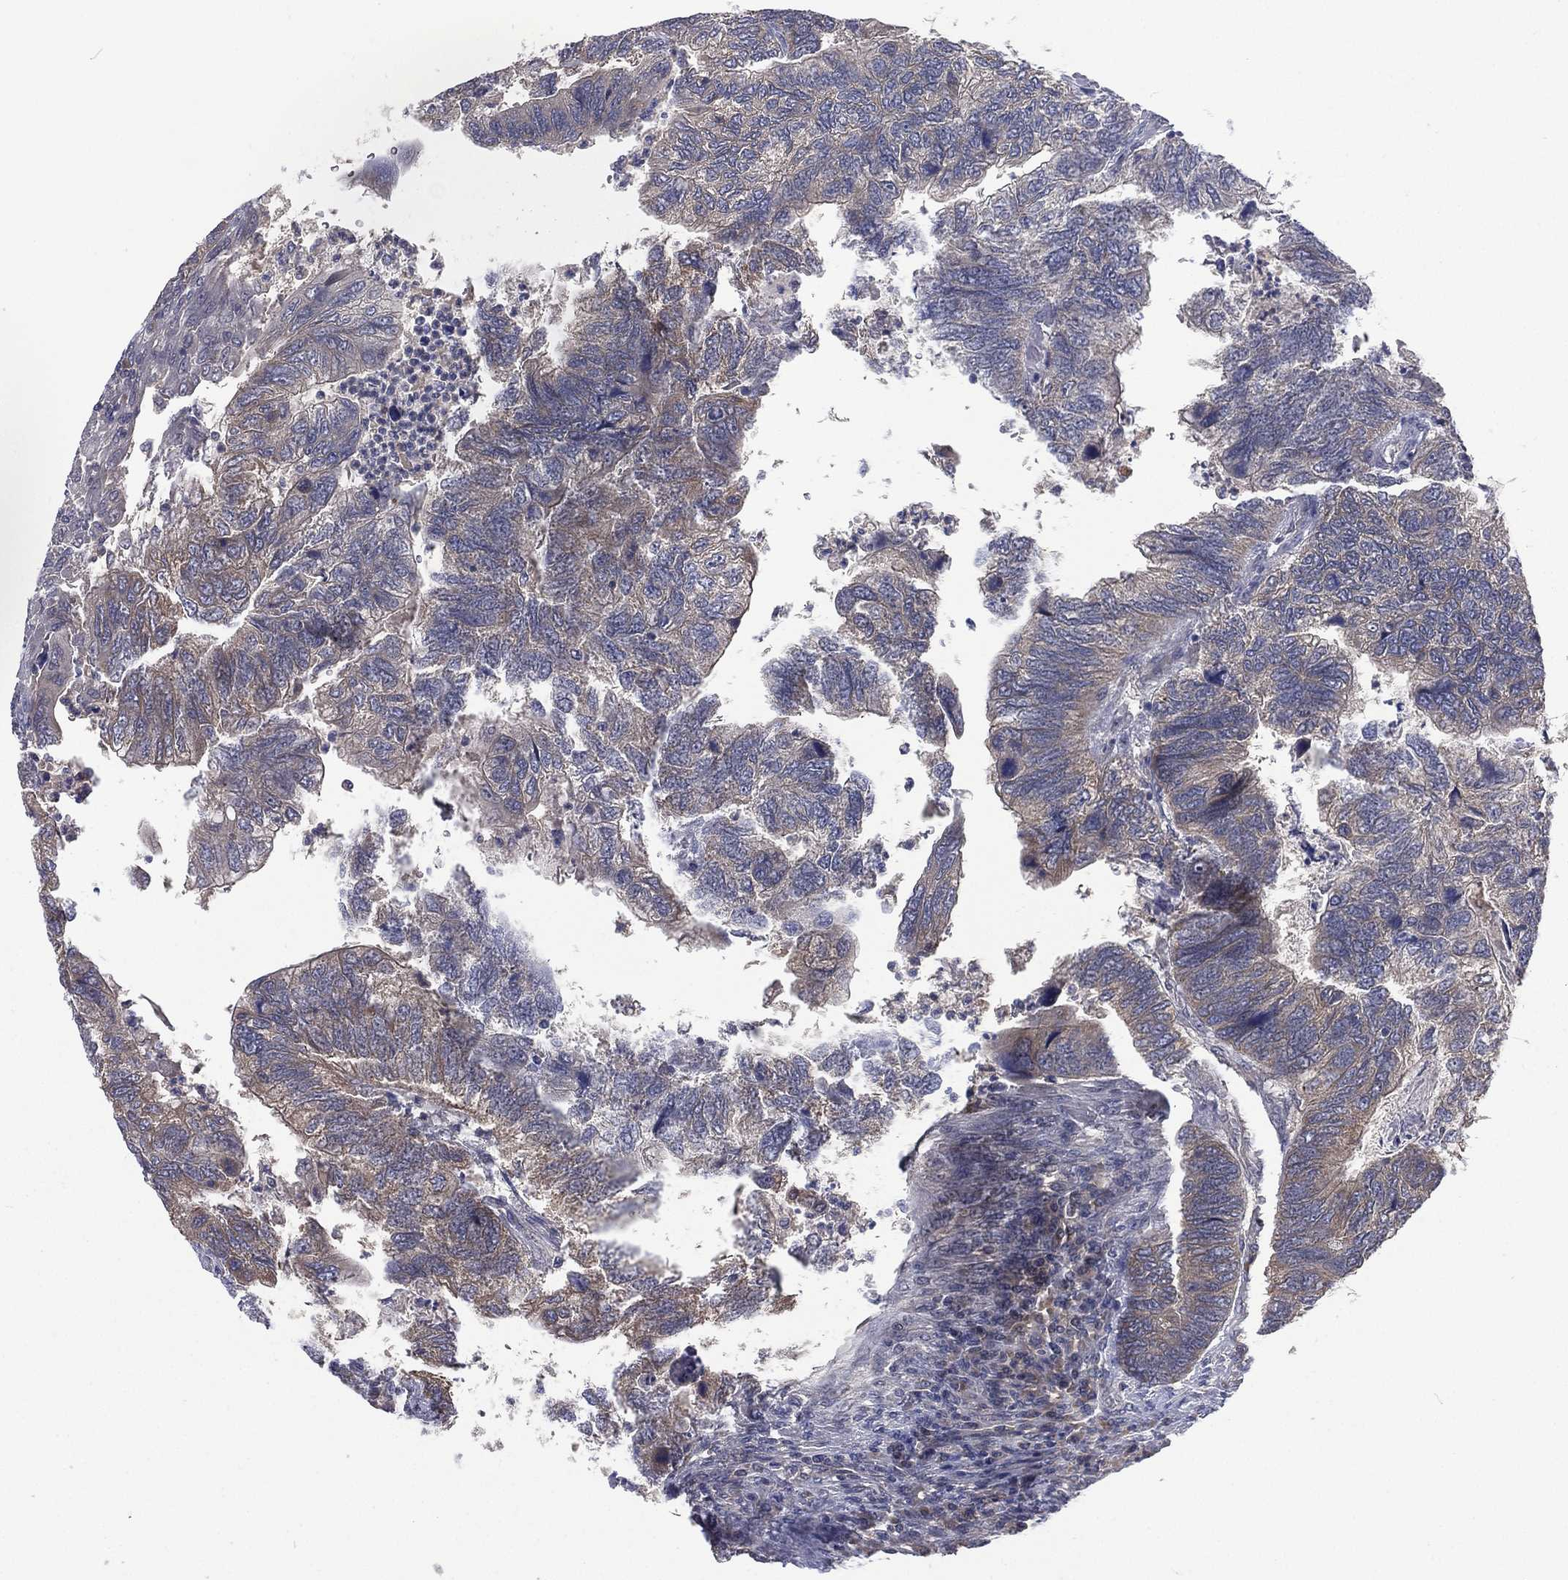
{"staining": {"intensity": "negative", "quantity": "none", "location": "none"}, "tissue": "colorectal cancer", "cell_type": "Tumor cells", "image_type": "cancer", "snomed": [{"axis": "morphology", "description": "Adenocarcinoma, NOS"}, {"axis": "topography", "description": "Colon"}], "caption": "An immunohistochemistry photomicrograph of colorectal adenocarcinoma is shown. There is no staining in tumor cells of colorectal adenocarcinoma.", "gene": "MPP7", "patient": {"sex": "female", "age": 67}}